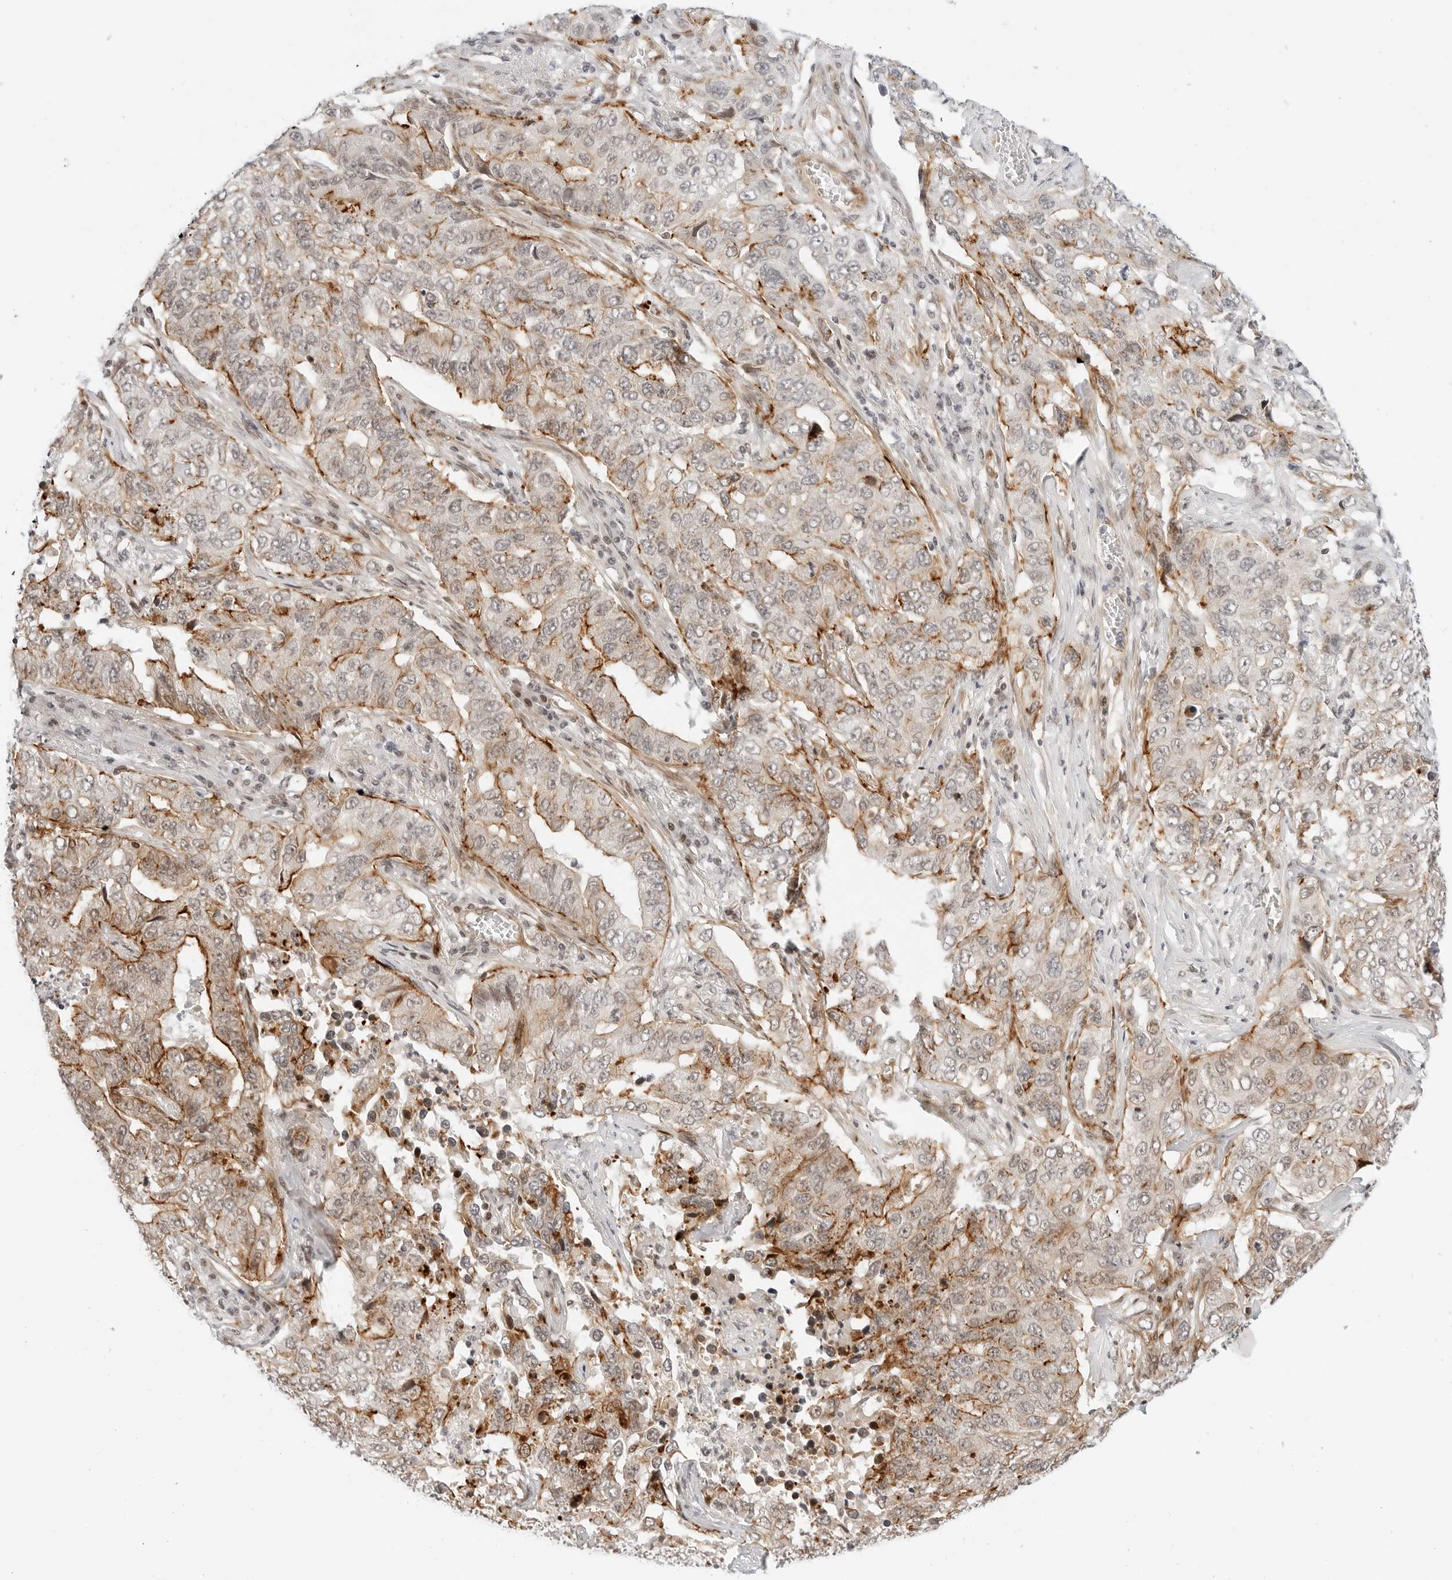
{"staining": {"intensity": "moderate", "quantity": "25%-75%", "location": "cytoplasmic/membranous"}, "tissue": "lung cancer", "cell_type": "Tumor cells", "image_type": "cancer", "snomed": [{"axis": "morphology", "description": "Adenocarcinoma, NOS"}, {"axis": "topography", "description": "Lung"}], "caption": "Immunohistochemical staining of human adenocarcinoma (lung) exhibits medium levels of moderate cytoplasmic/membranous staining in about 25%-75% of tumor cells.", "gene": "ZNF613", "patient": {"sex": "female", "age": 51}}